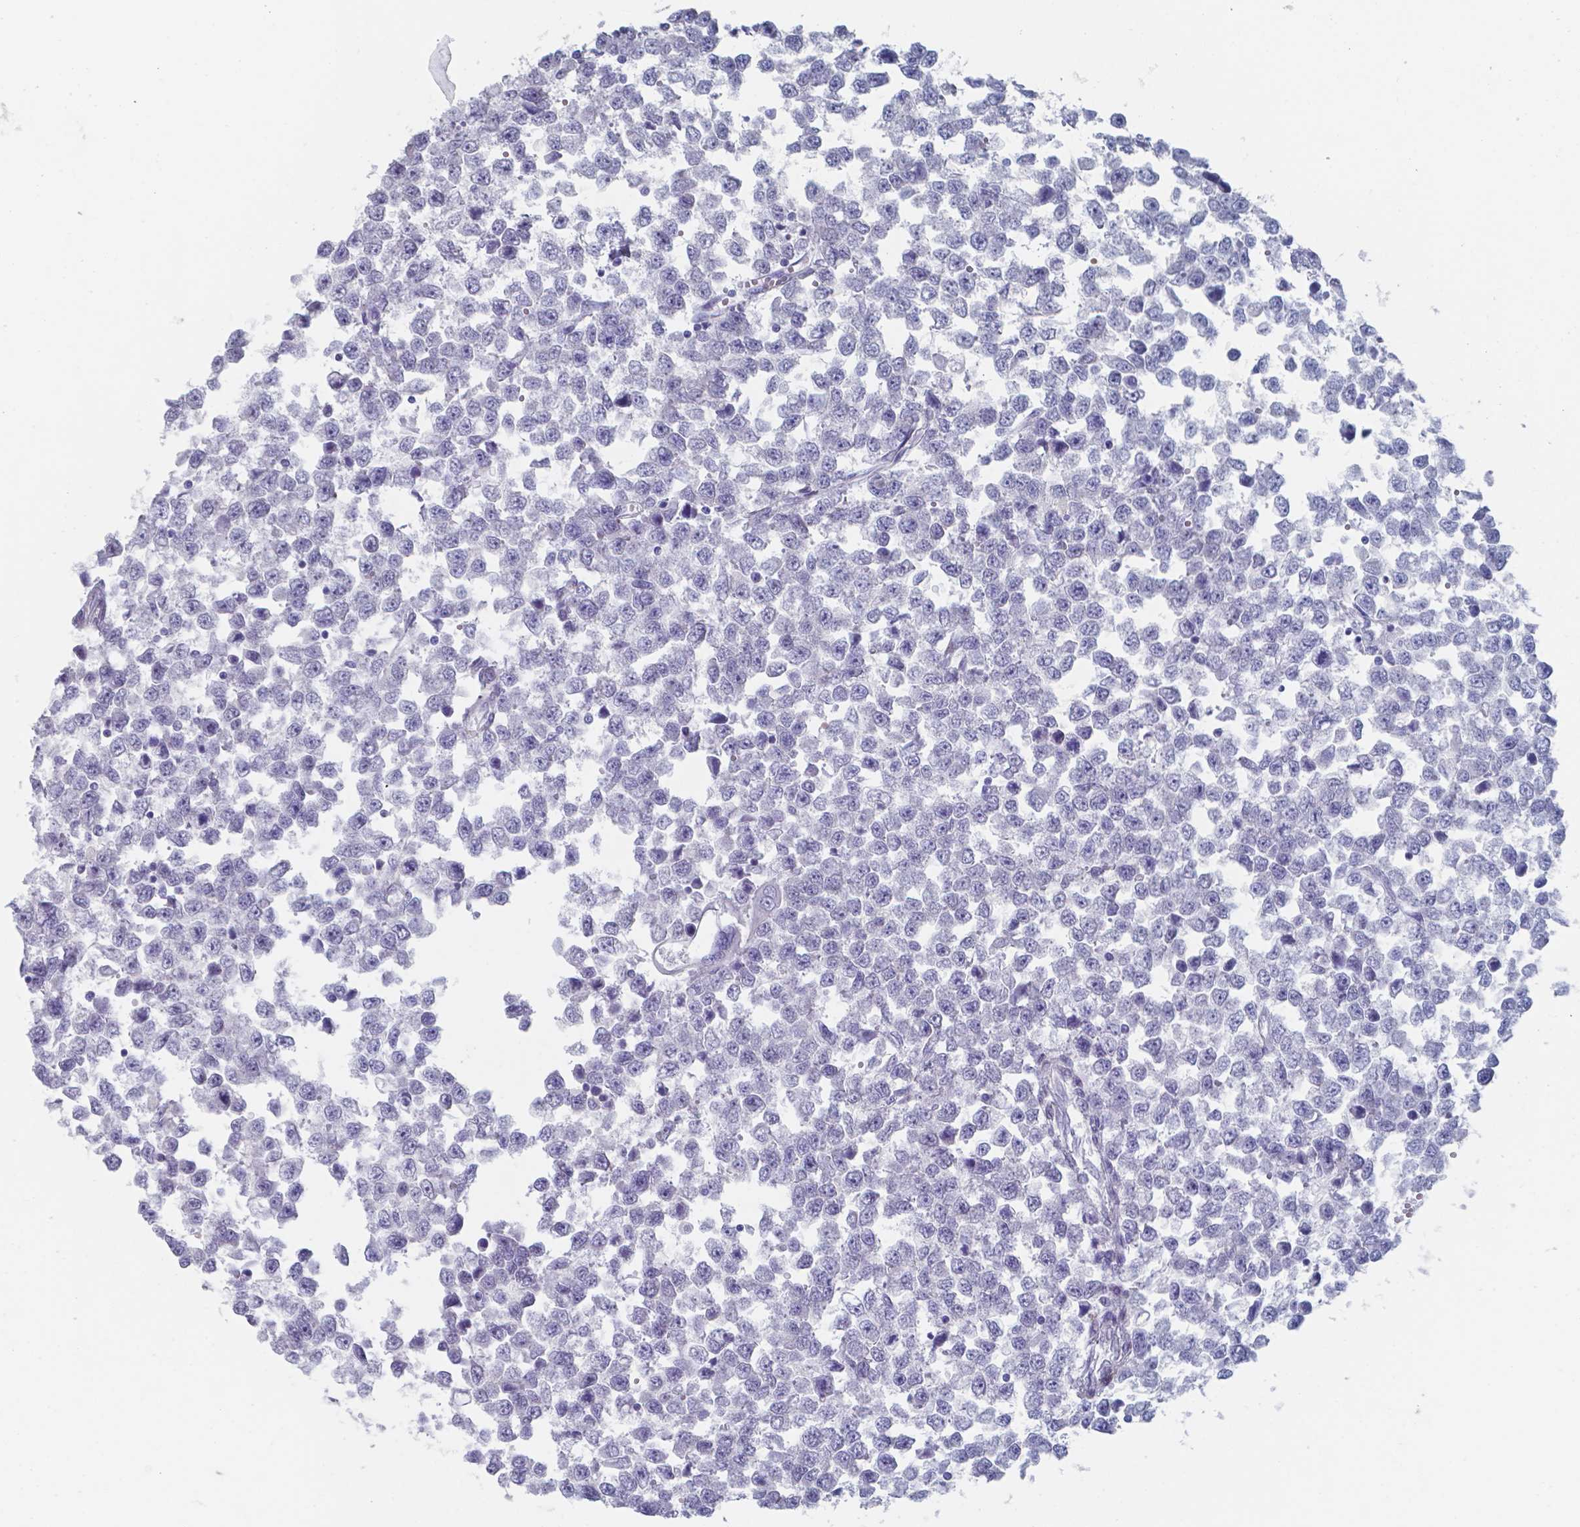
{"staining": {"intensity": "negative", "quantity": "none", "location": "none"}, "tissue": "testis cancer", "cell_type": "Tumor cells", "image_type": "cancer", "snomed": [{"axis": "morphology", "description": "Normal tissue, NOS"}, {"axis": "morphology", "description": "Seminoma, NOS"}, {"axis": "topography", "description": "Testis"}, {"axis": "topography", "description": "Epididymis"}], "caption": "A micrograph of seminoma (testis) stained for a protein displays no brown staining in tumor cells.", "gene": "PLA2R1", "patient": {"sex": "male", "age": 34}}